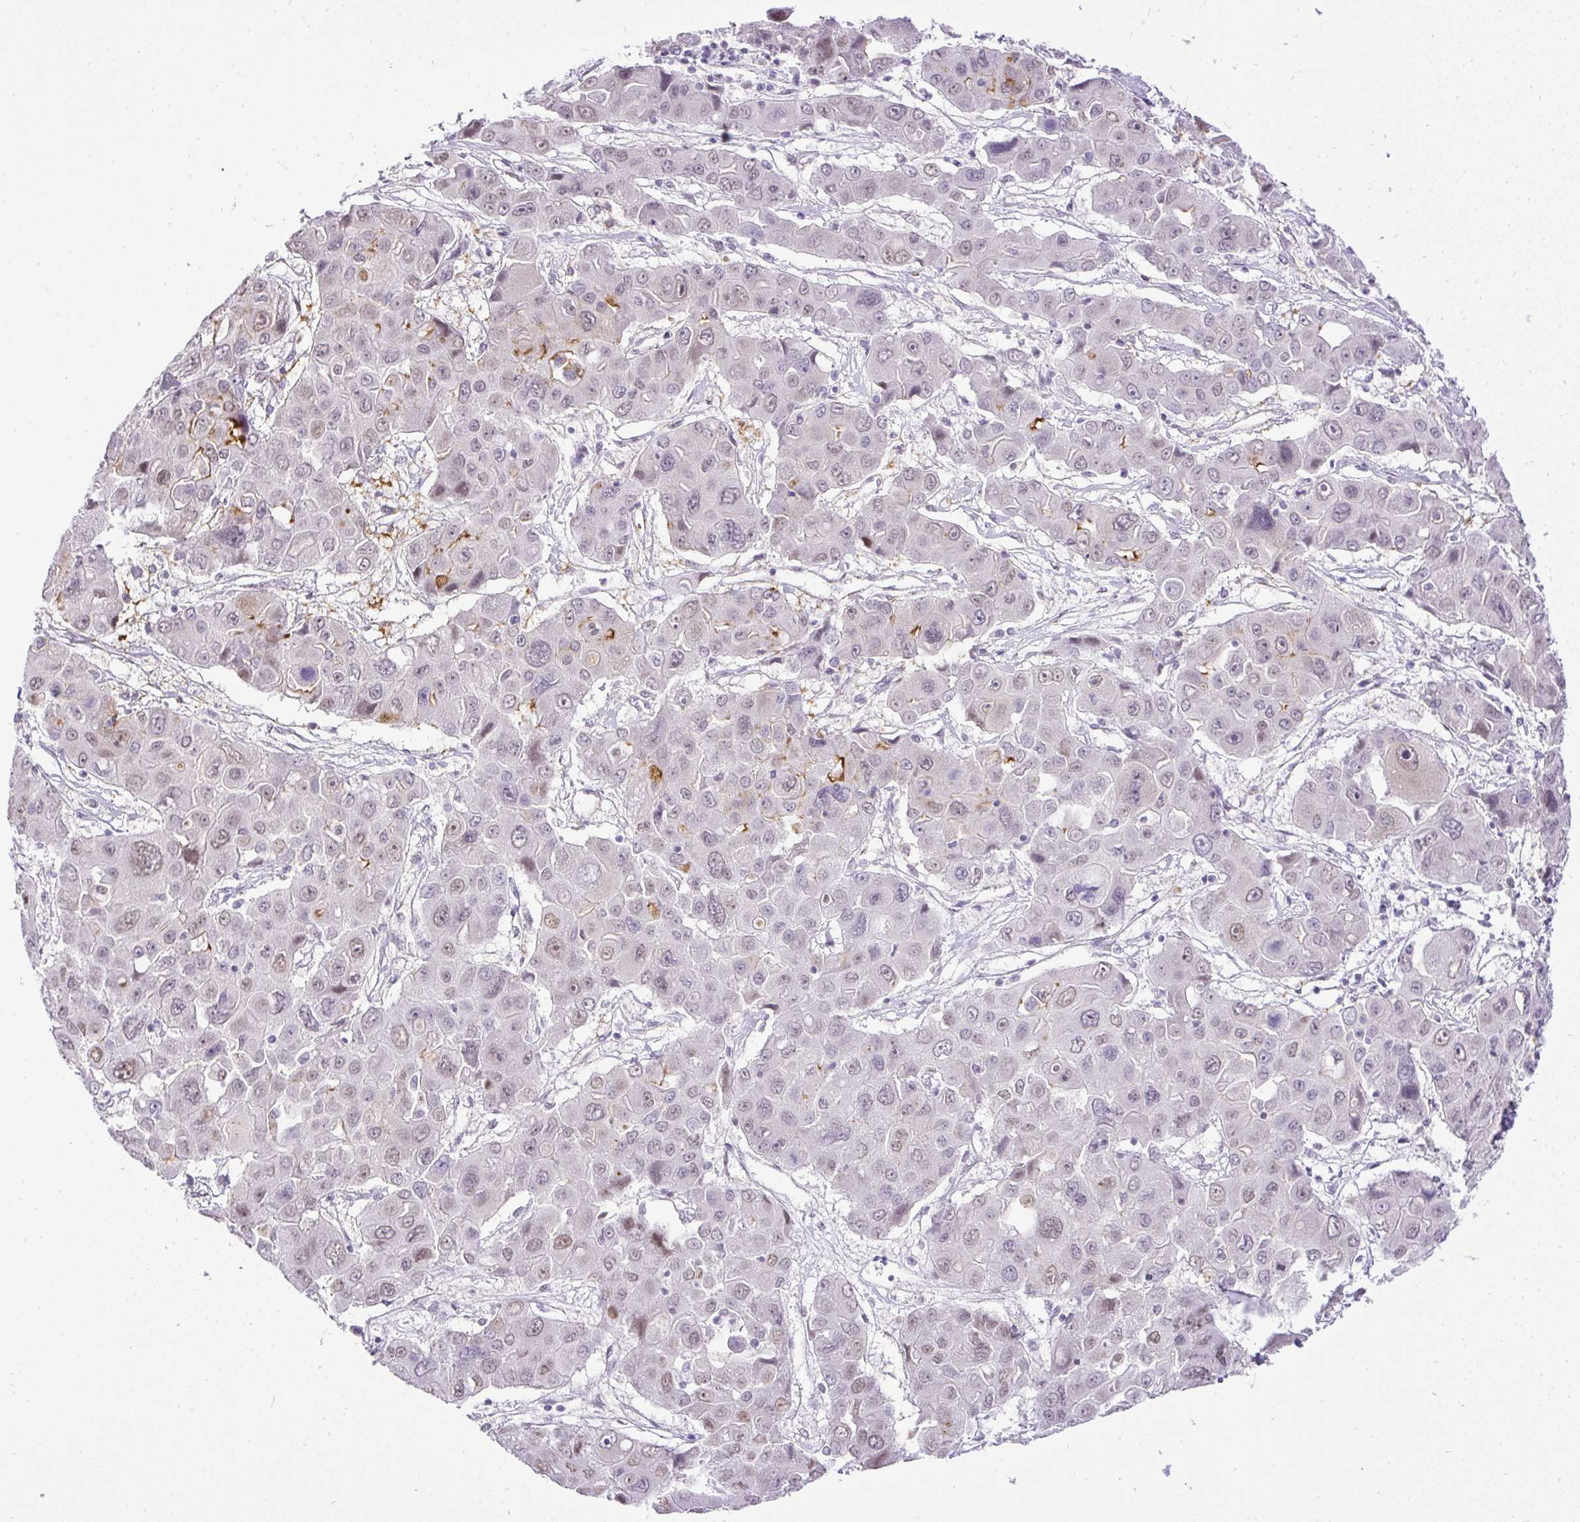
{"staining": {"intensity": "weak", "quantity": "<25%", "location": "nuclear"}, "tissue": "liver cancer", "cell_type": "Tumor cells", "image_type": "cancer", "snomed": [{"axis": "morphology", "description": "Cholangiocarcinoma"}, {"axis": "topography", "description": "Liver"}], "caption": "Immunohistochemical staining of liver cancer (cholangiocarcinoma) demonstrates no significant staining in tumor cells.", "gene": "WNT10B", "patient": {"sex": "male", "age": 67}}